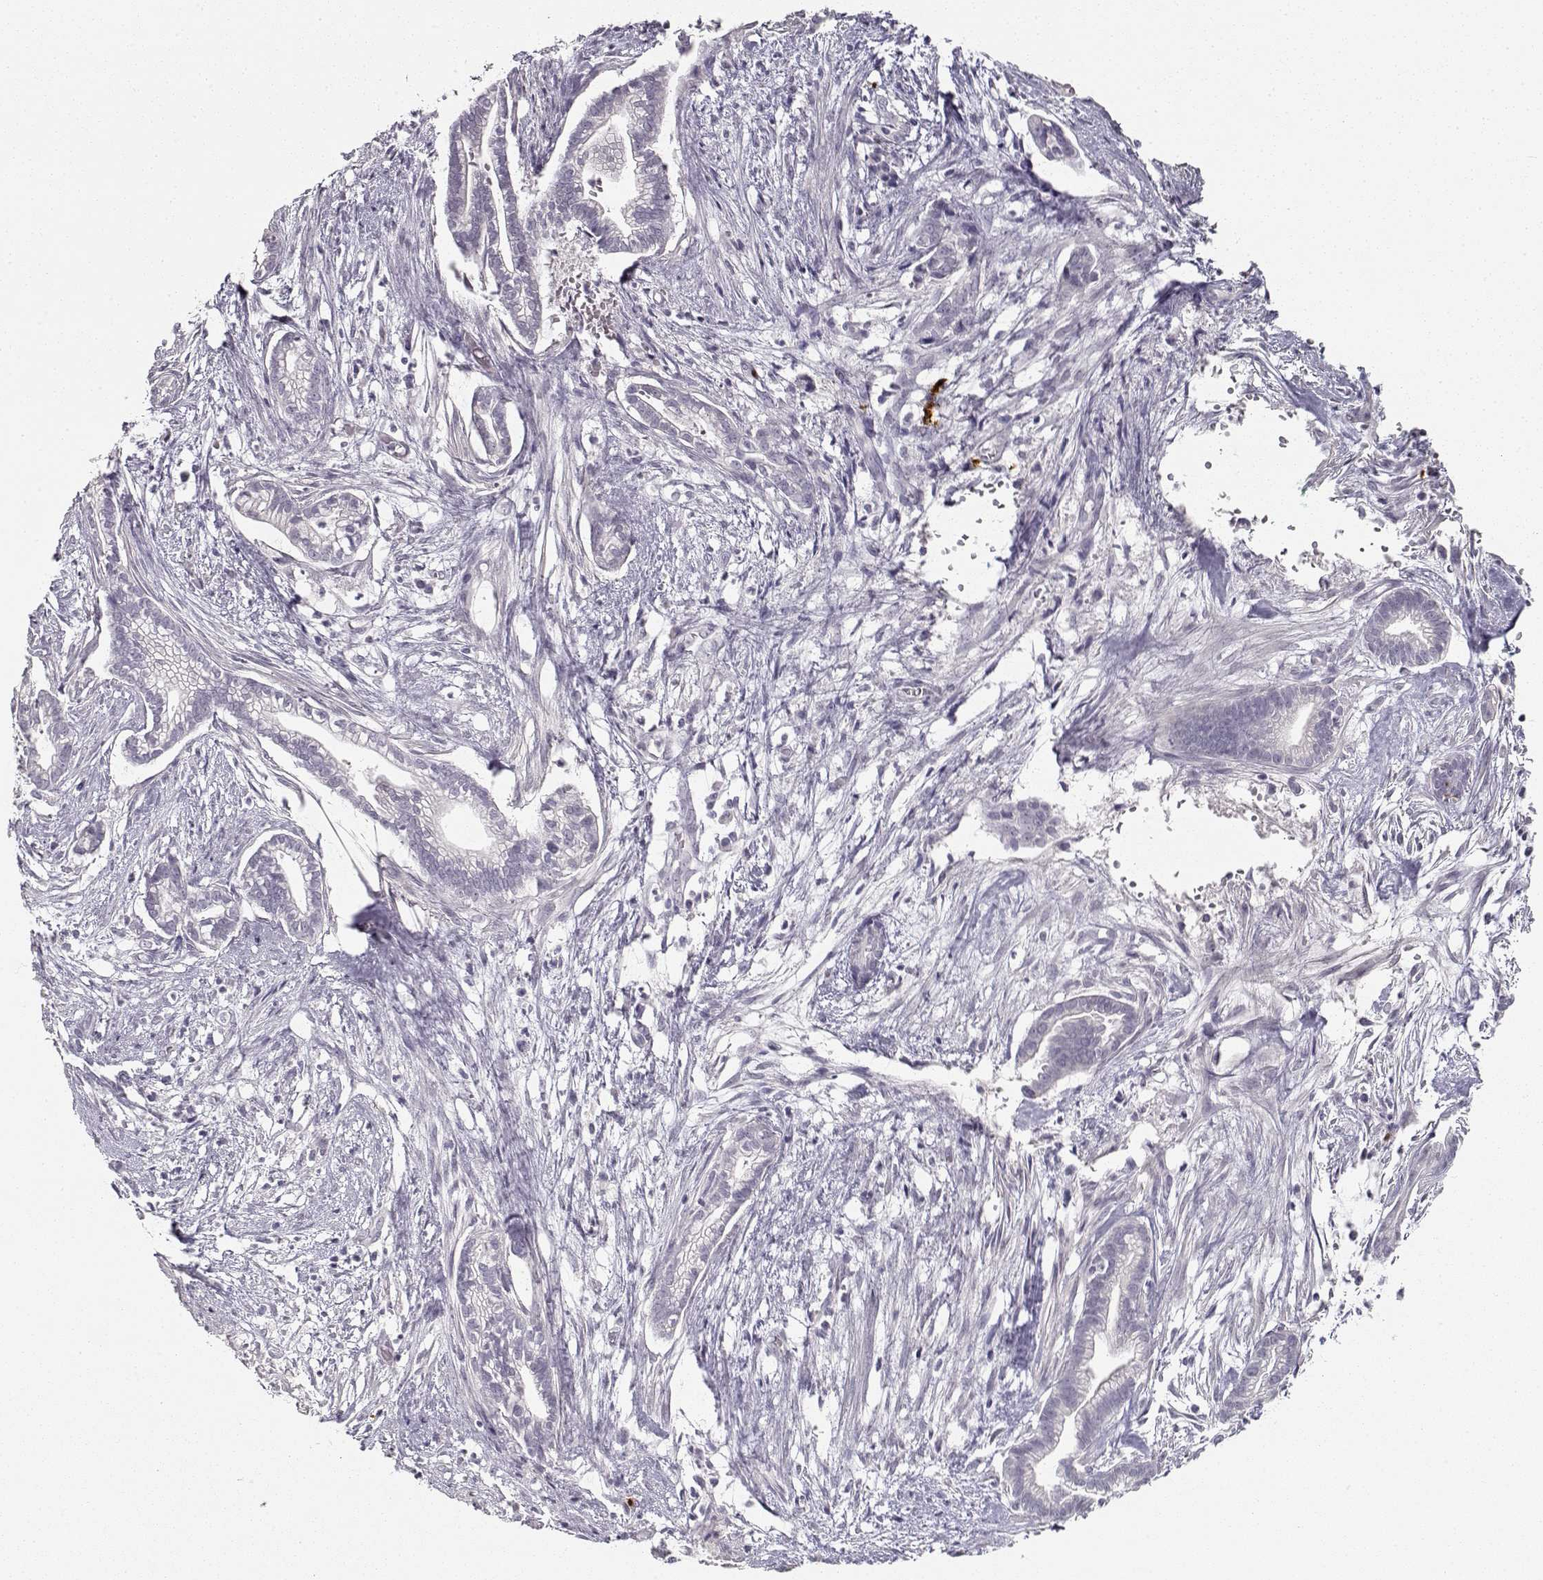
{"staining": {"intensity": "negative", "quantity": "none", "location": "none"}, "tissue": "cervical cancer", "cell_type": "Tumor cells", "image_type": "cancer", "snomed": [{"axis": "morphology", "description": "Adenocarcinoma, NOS"}, {"axis": "topography", "description": "Cervix"}], "caption": "Tumor cells are negative for protein expression in human cervical cancer (adenocarcinoma).", "gene": "S100B", "patient": {"sex": "female", "age": 62}}